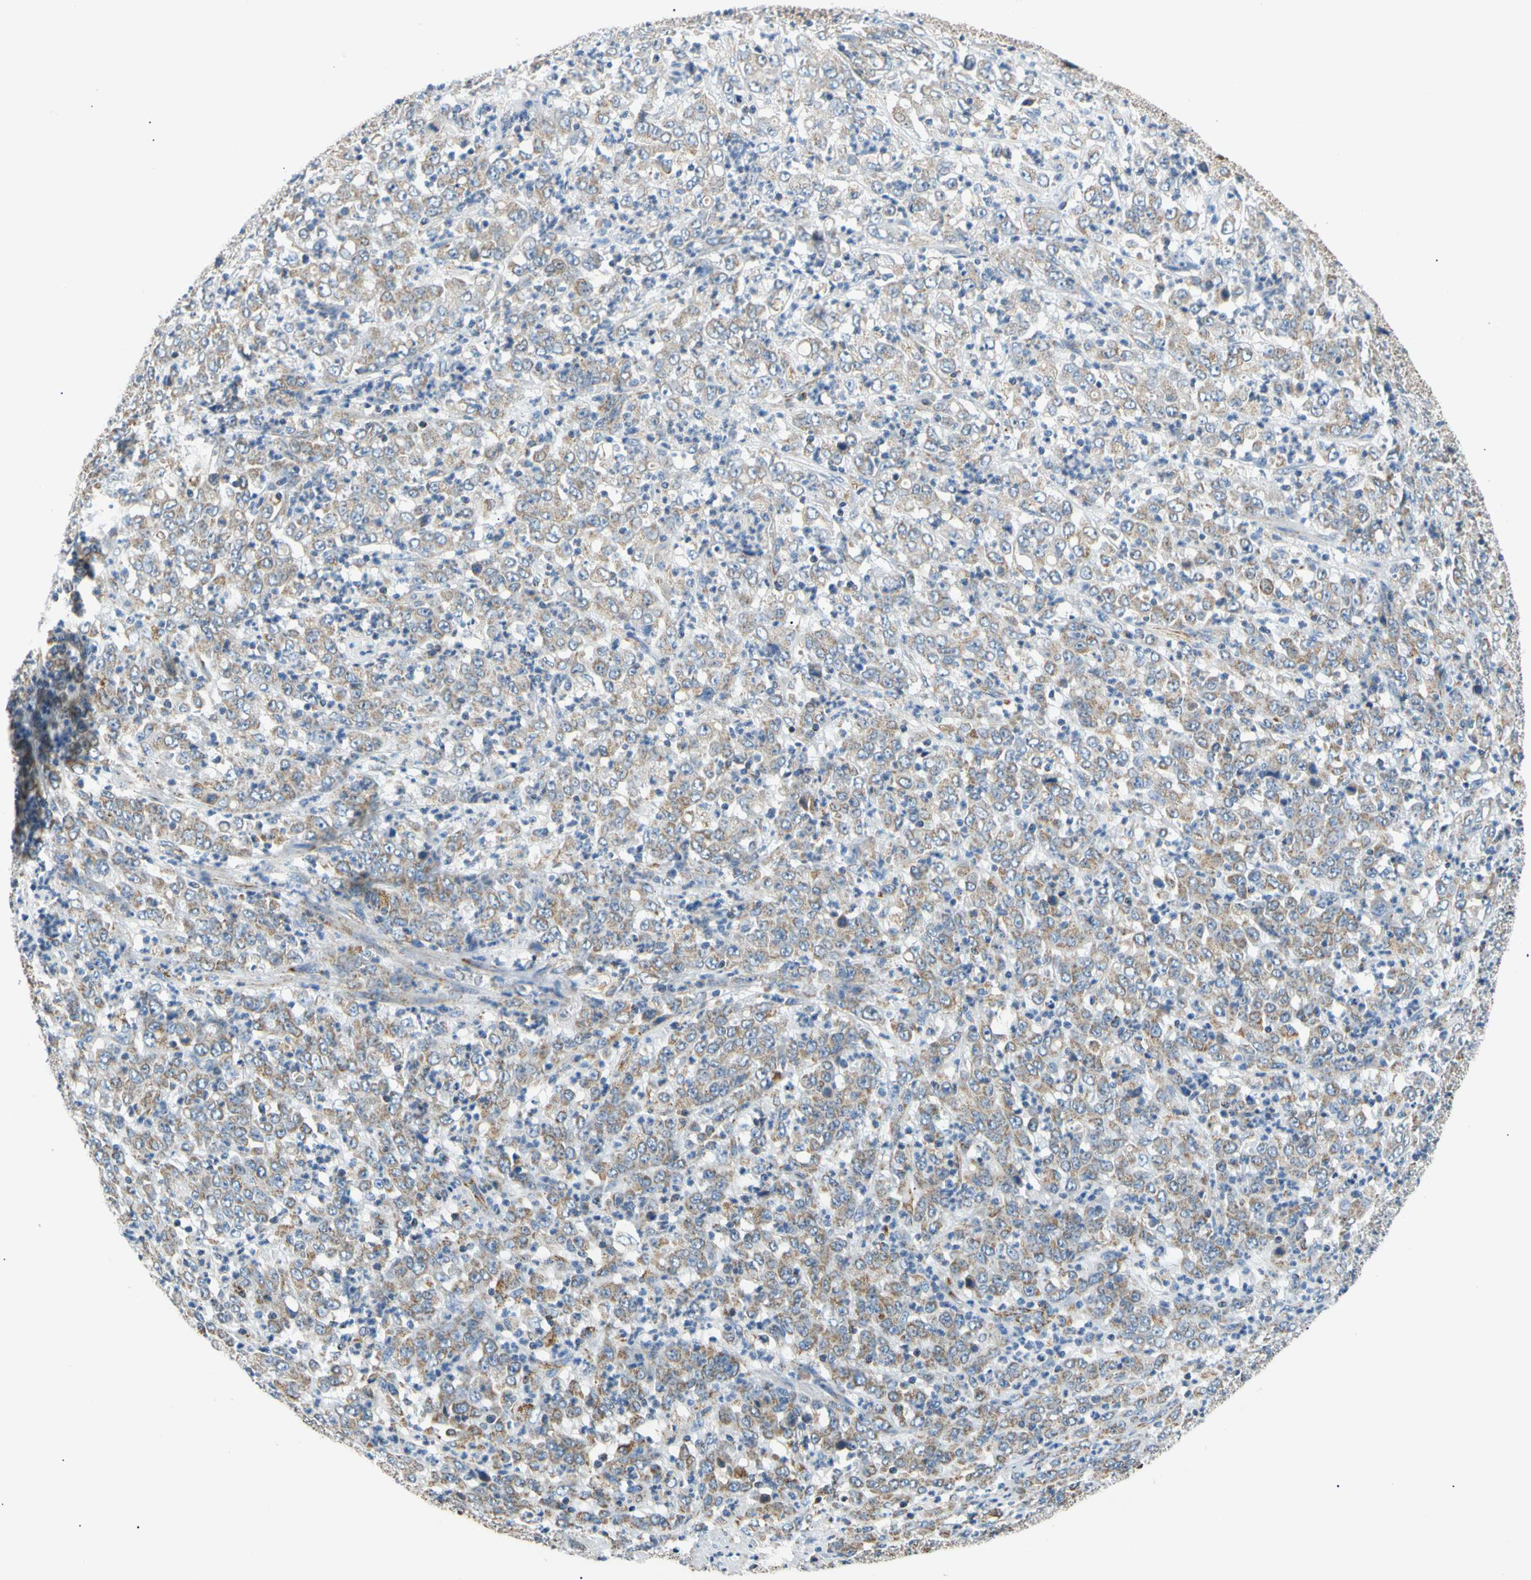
{"staining": {"intensity": "weak", "quantity": ">75%", "location": "cytoplasmic/membranous"}, "tissue": "stomach cancer", "cell_type": "Tumor cells", "image_type": "cancer", "snomed": [{"axis": "morphology", "description": "Adenocarcinoma, NOS"}, {"axis": "topography", "description": "Stomach, lower"}], "caption": "About >75% of tumor cells in stomach cancer (adenocarcinoma) exhibit weak cytoplasmic/membranous protein positivity as visualized by brown immunohistochemical staining.", "gene": "ACAT1", "patient": {"sex": "female", "age": 71}}